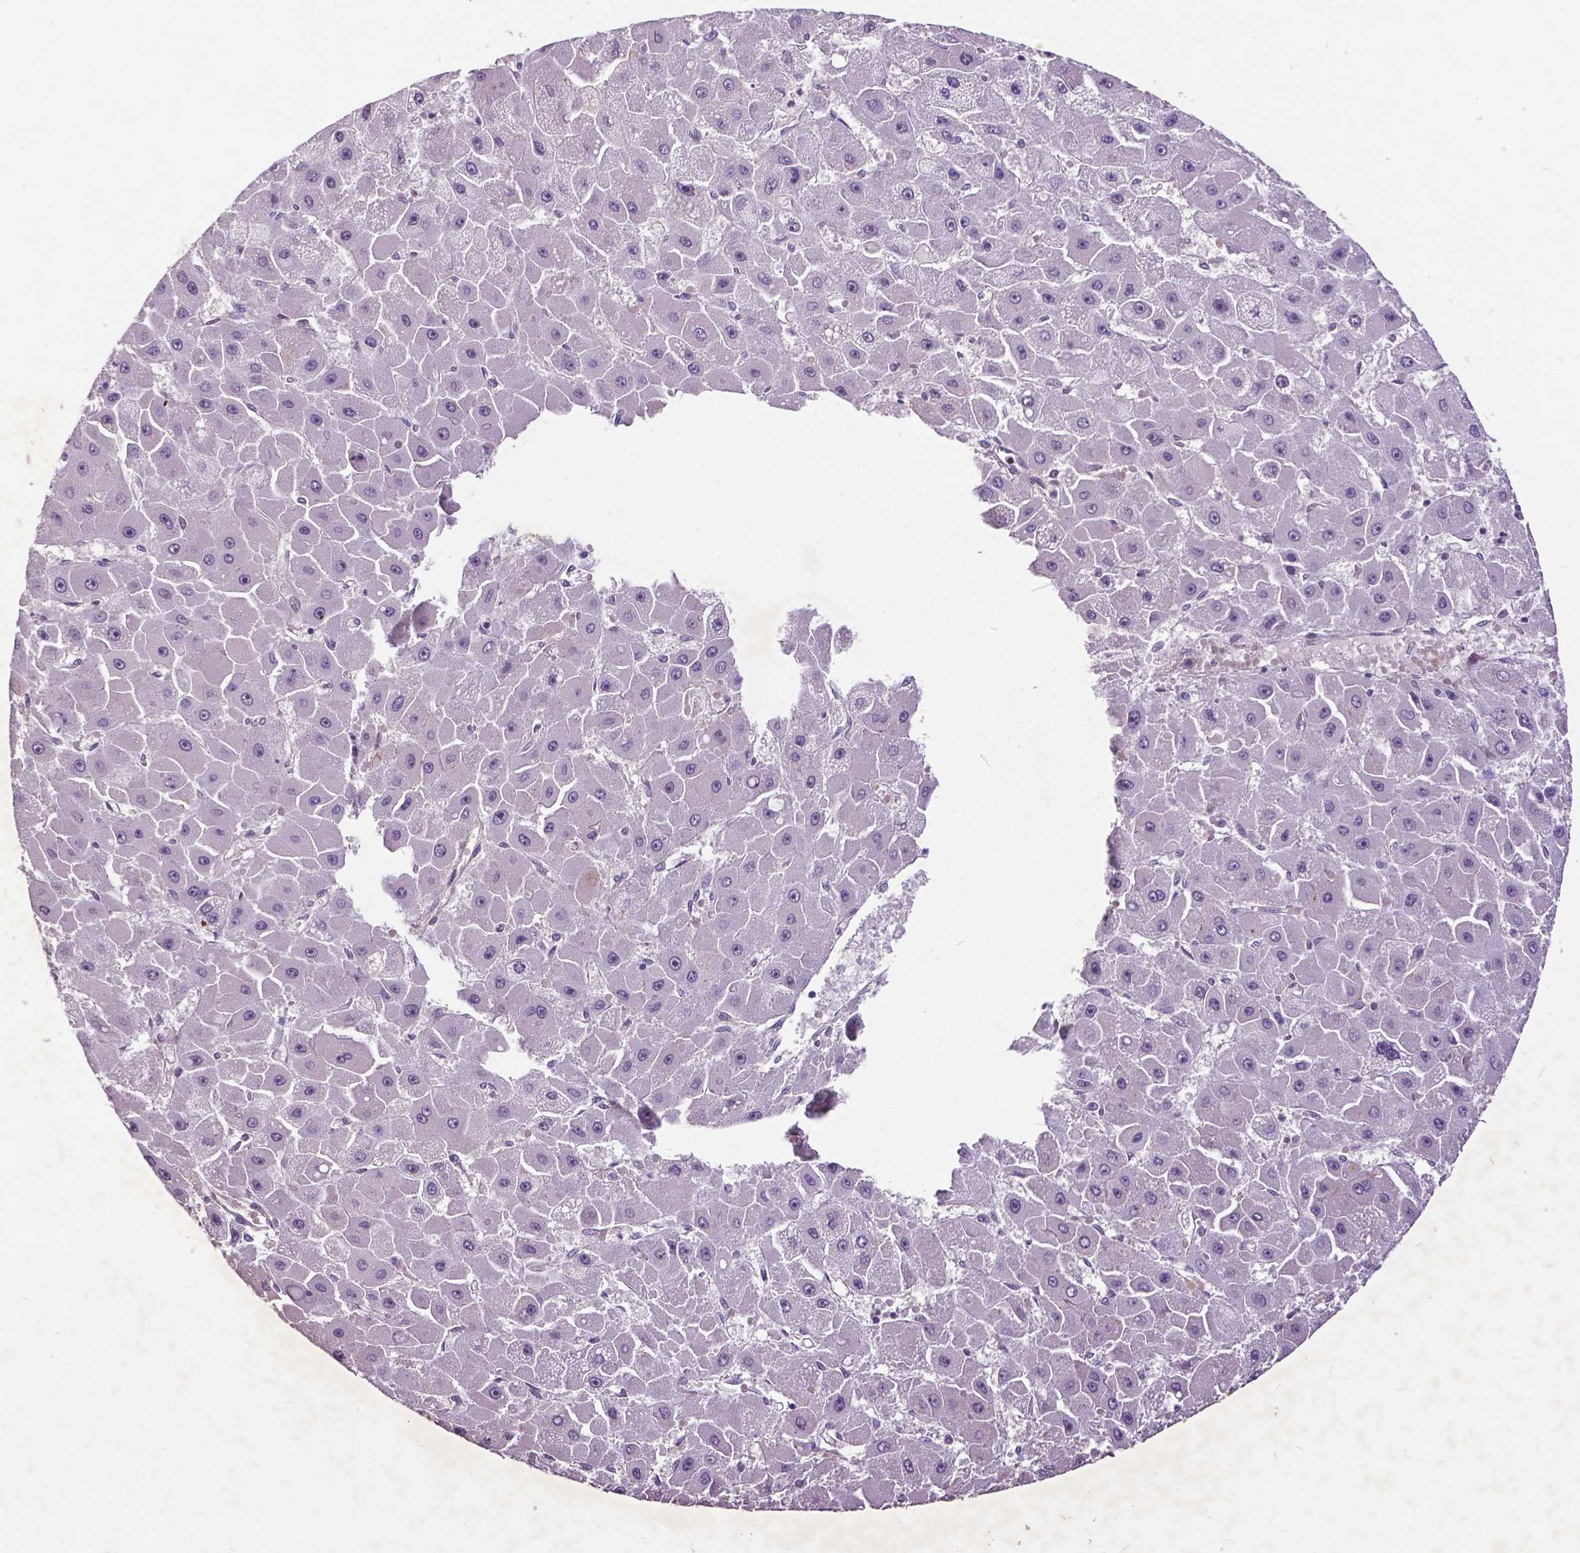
{"staining": {"intensity": "negative", "quantity": "none", "location": "none"}, "tissue": "liver cancer", "cell_type": "Tumor cells", "image_type": "cancer", "snomed": [{"axis": "morphology", "description": "Carcinoma, Hepatocellular, NOS"}, {"axis": "topography", "description": "Liver"}], "caption": "High magnification brightfield microscopy of liver cancer stained with DAB (brown) and counterstained with hematoxylin (blue): tumor cells show no significant positivity.", "gene": "AP1S3", "patient": {"sex": "female", "age": 25}}